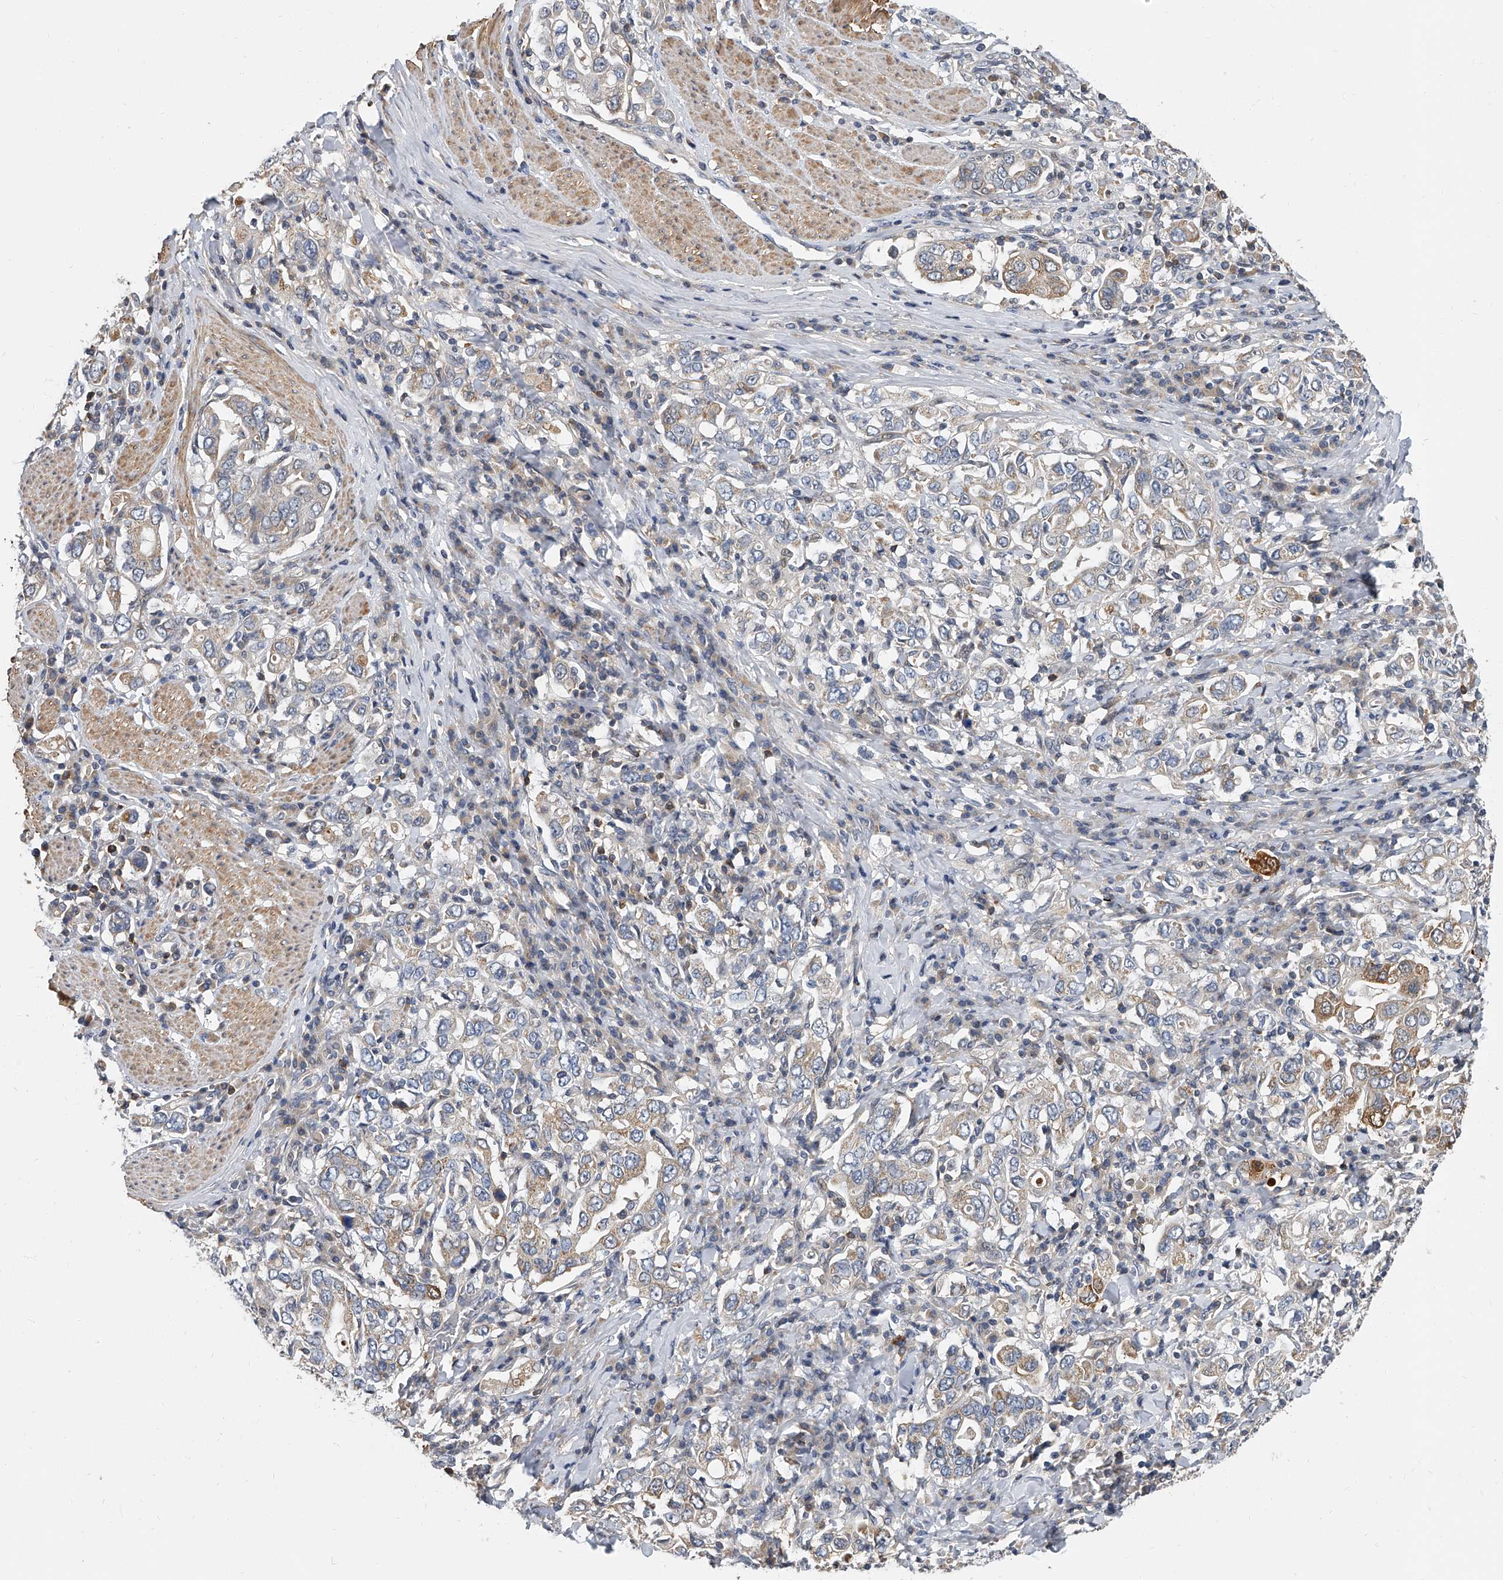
{"staining": {"intensity": "weak", "quantity": "25%-75%", "location": "cytoplasmic/membranous"}, "tissue": "stomach cancer", "cell_type": "Tumor cells", "image_type": "cancer", "snomed": [{"axis": "morphology", "description": "Adenocarcinoma, NOS"}, {"axis": "topography", "description": "Stomach, upper"}], "caption": "A brown stain labels weak cytoplasmic/membranous expression of a protein in human stomach cancer (adenocarcinoma) tumor cells. (brown staining indicates protein expression, while blue staining denotes nuclei).", "gene": "CD200", "patient": {"sex": "male", "age": 62}}